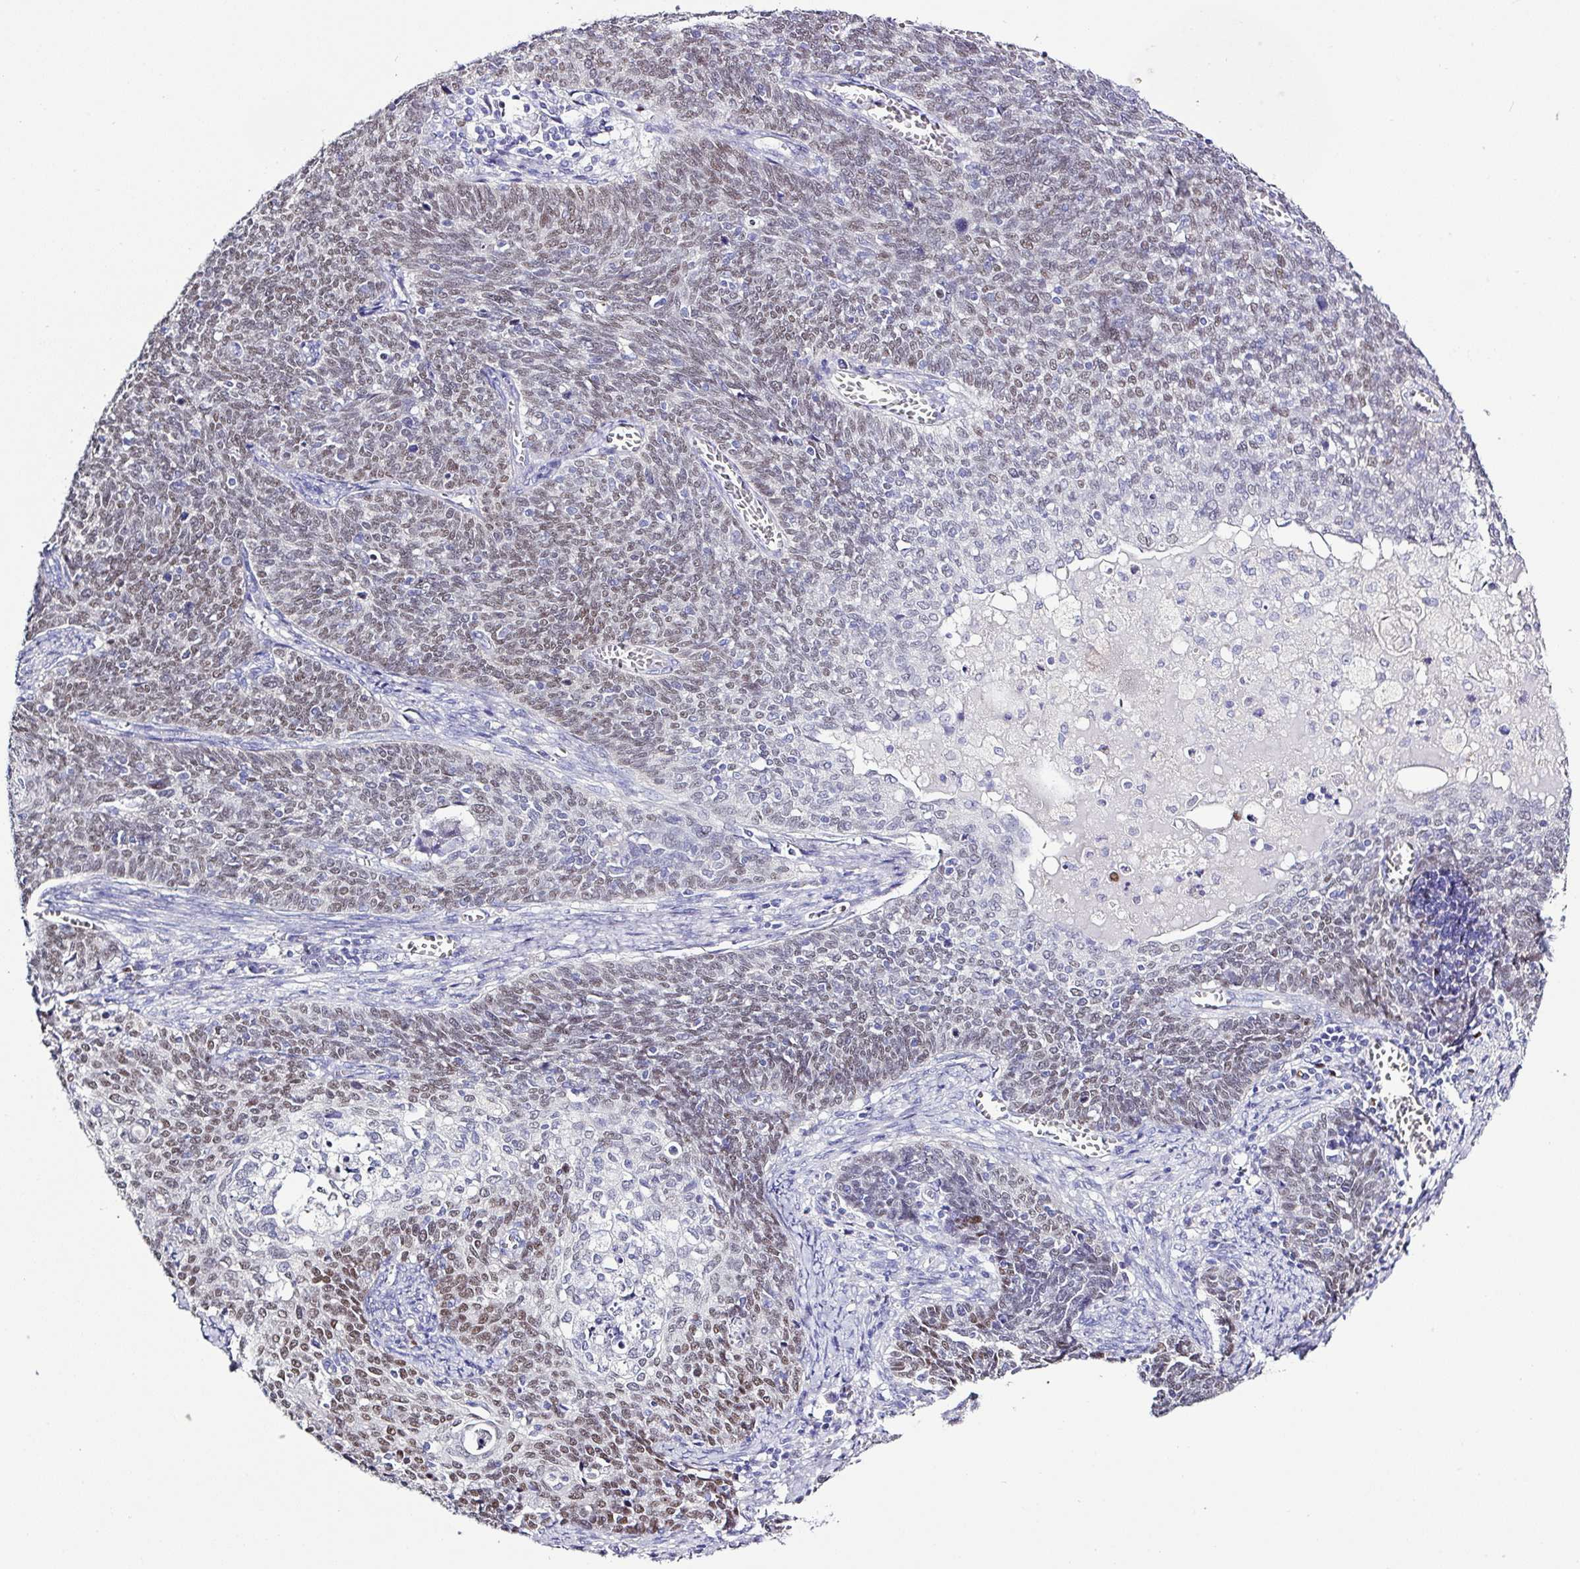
{"staining": {"intensity": "moderate", "quantity": ">75%", "location": "nuclear"}, "tissue": "cervical cancer", "cell_type": "Tumor cells", "image_type": "cancer", "snomed": [{"axis": "morphology", "description": "Squamous cell carcinoma, NOS"}, {"axis": "topography", "description": "Cervix"}], "caption": "IHC micrograph of neoplastic tissue: human cervical cancer (squamous cell carcinoma) stained using IHC exhibits medium levels of moderate protein expression localized specifically in the nuclear of tumor cells, appearing as a nuclear brown color.", "gene": "BCL11A", "patient": {"sex": "female", "age": 39}}